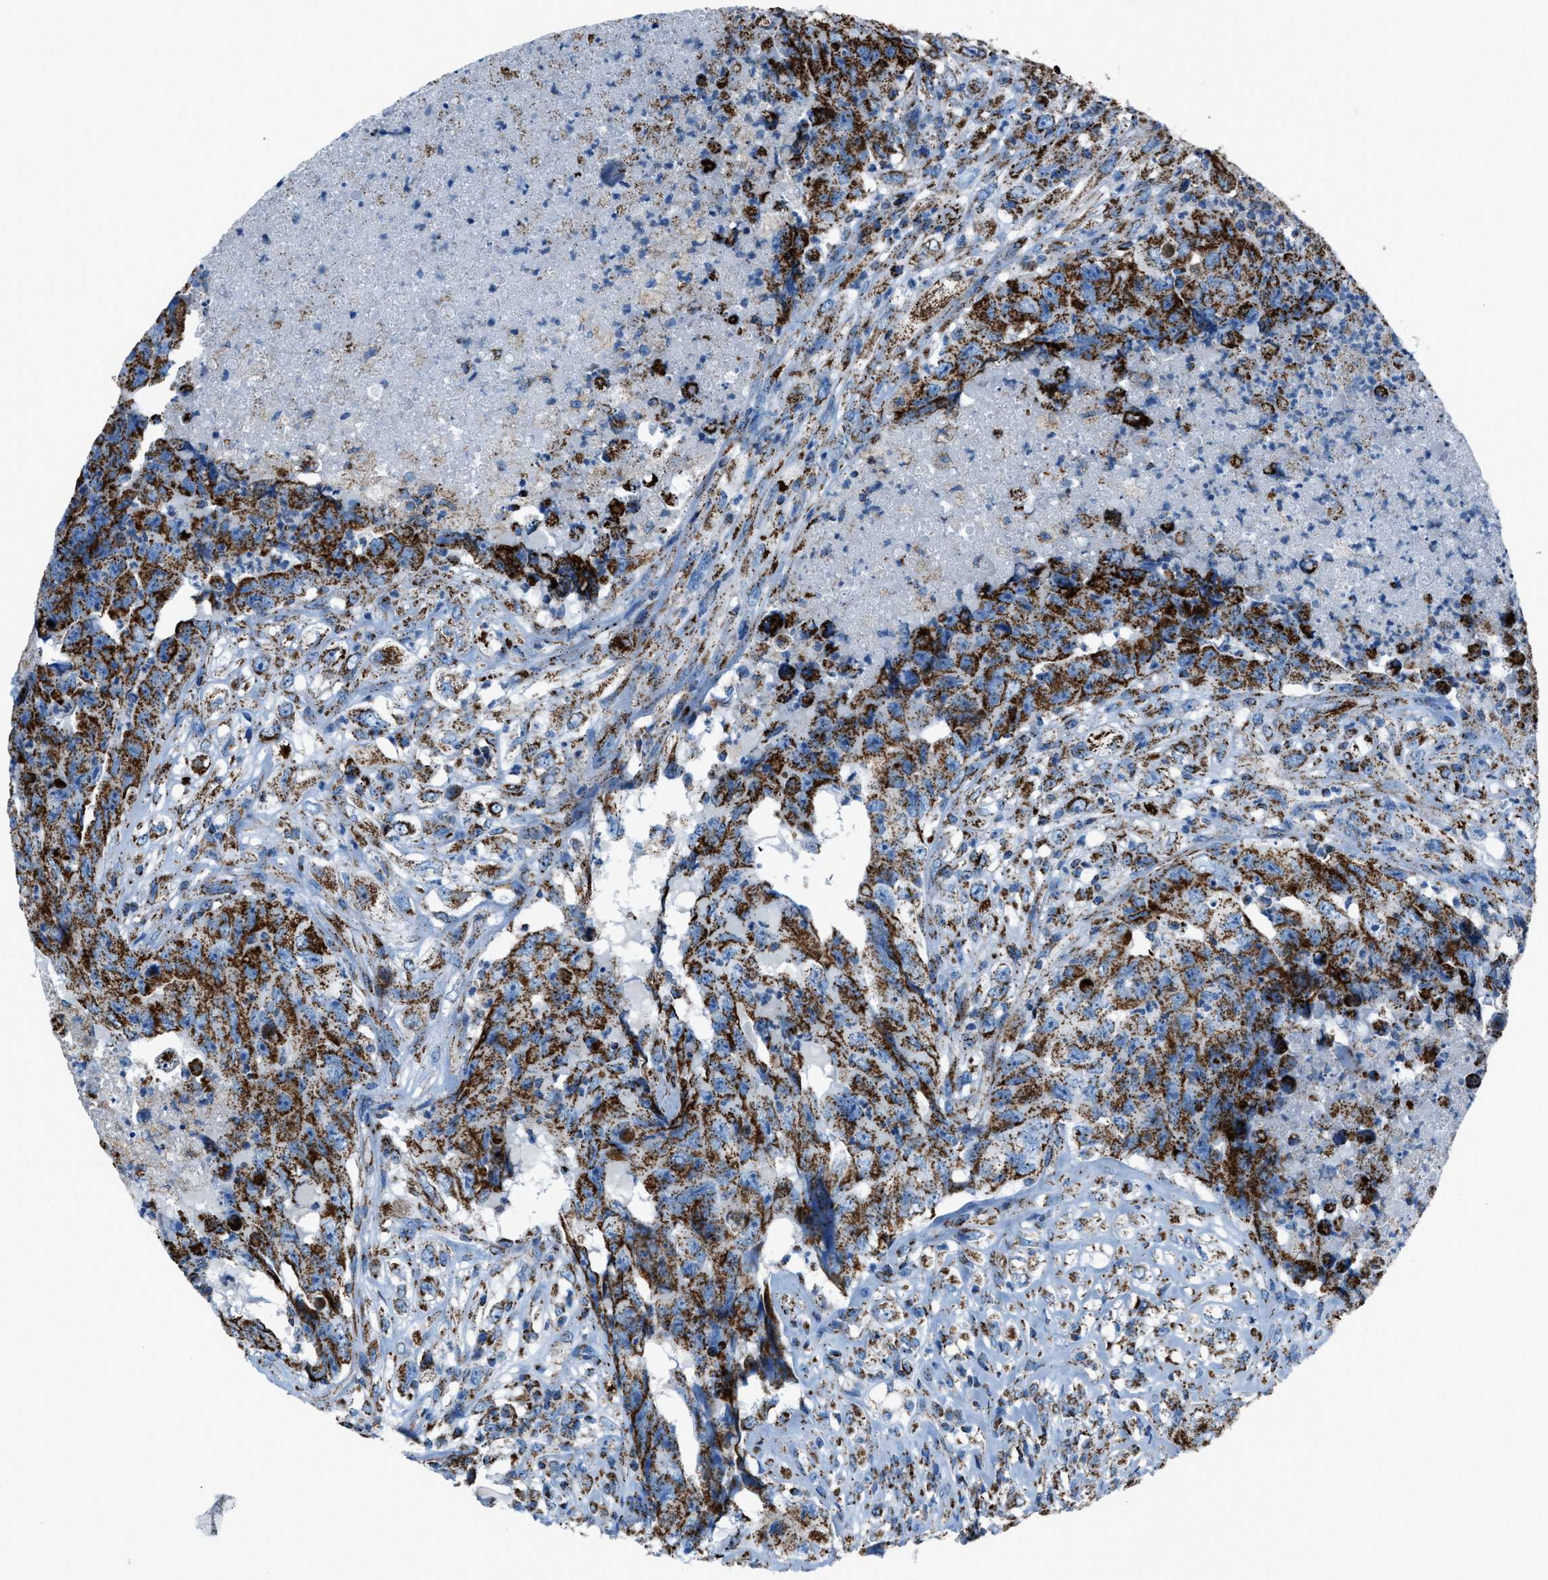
{"staining": {"intensity": "strong", "quantity": ">75%", "location": "cytoplasmic/membranous"}, "tissue": "testis cancer", "cell_type": "Tumor cells", "image_type": "cancer", "snomed": [{"axis": "morphology", "description": "Carcinoma, Embryonal, NOS"}, {"axis": "topography", "description": "Testis"}], "caption": "Brown immunohistochemical staining in human testis embryonal carcinoma shows strong cytoplasmic/membranous expression in approximately >75% of tumor cells.", "gene": "MDH2", "patient": {"sex": "male", "age": 32}}